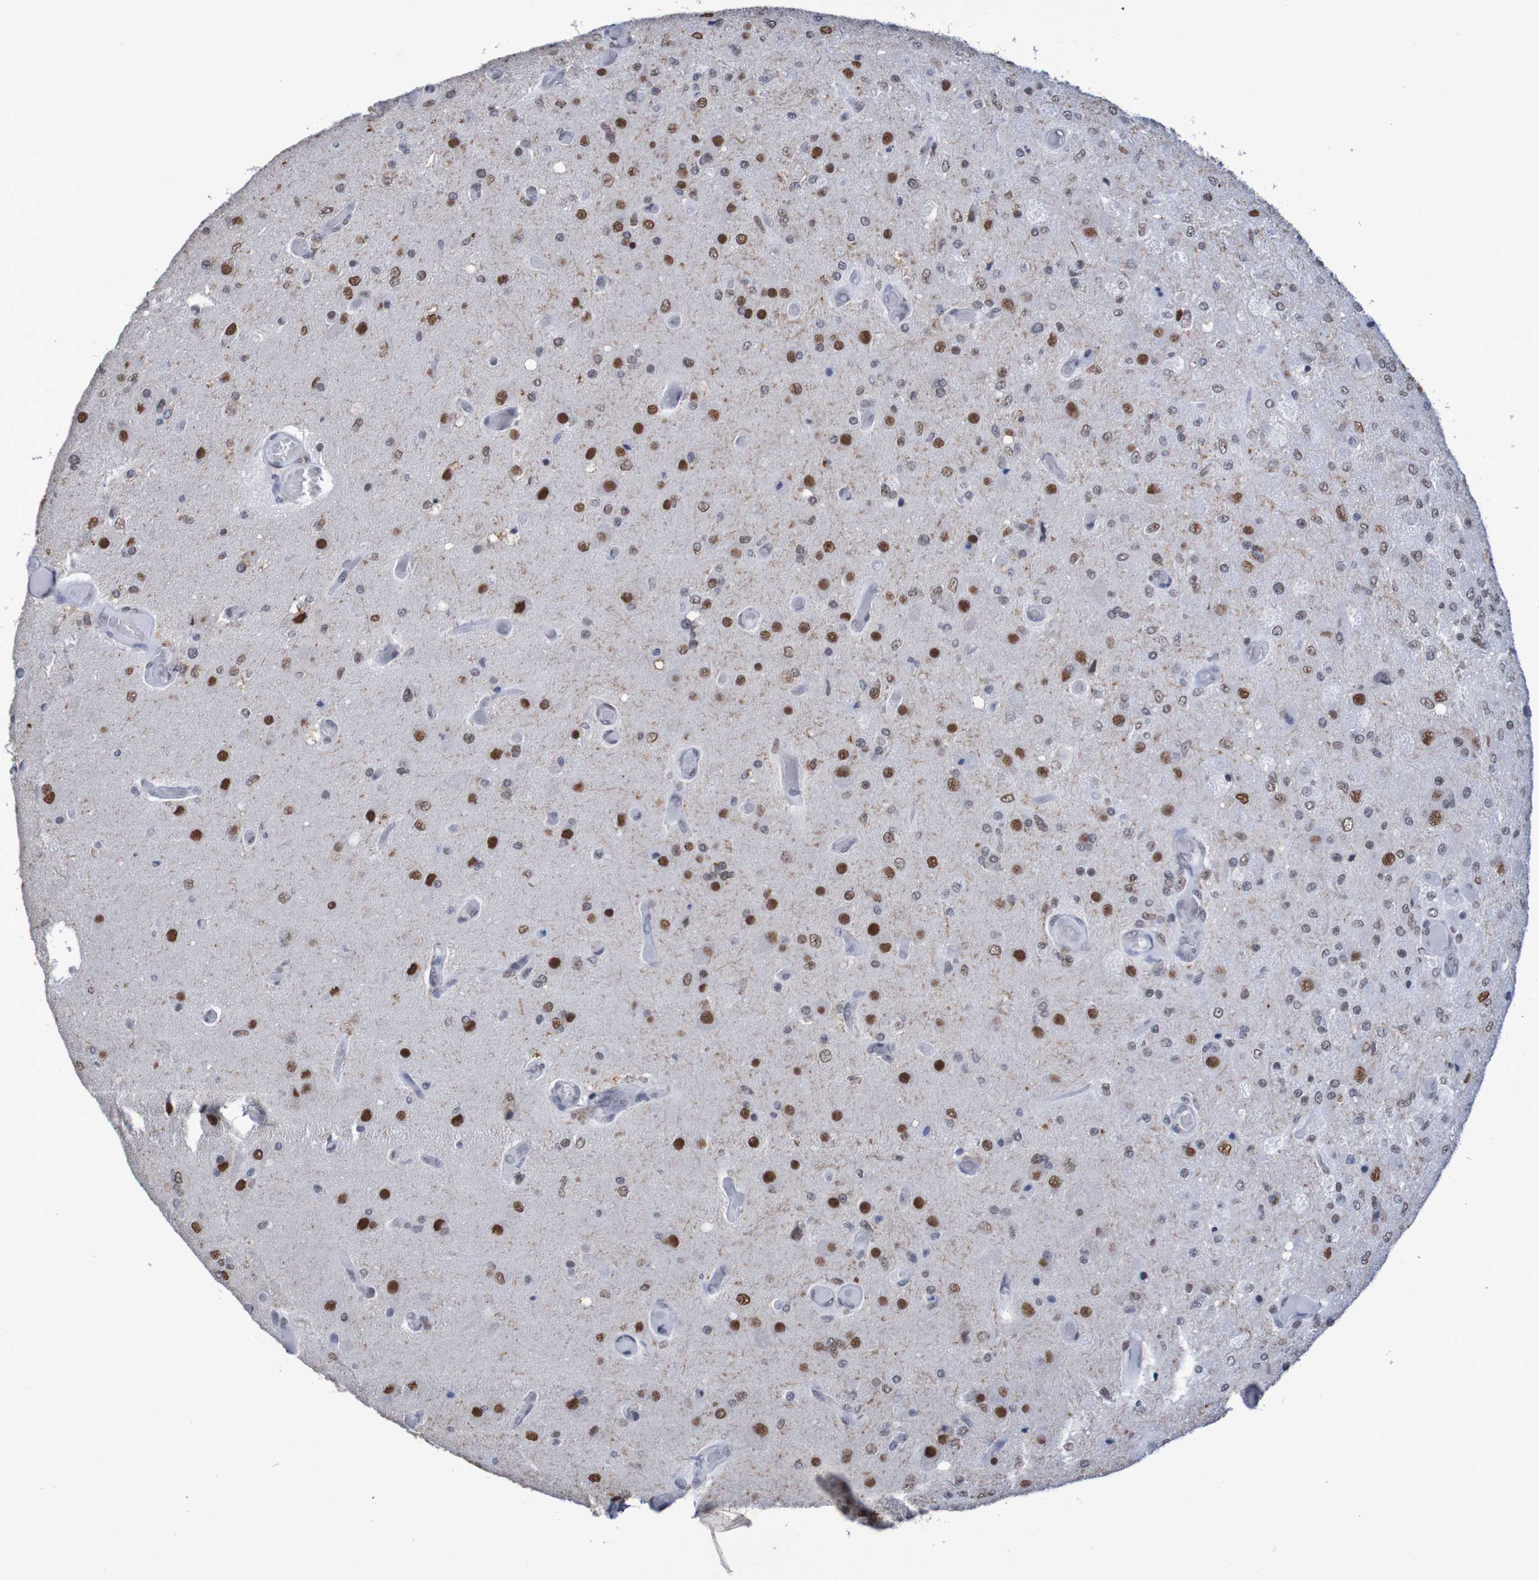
{"staining": {"intensity": "strong", "quantity": "25%-75%", "location": "nuclear"}, "tissue": "glioma", "cell_type": "Tumor cells", "image_type": "cancer", "snomed": [{"axis": "morphology", "description": "Normal tissue, NOS"}, {"axis": "morphology", "description": "Glioma, malignant, High grade"}, {"axis": "topography", "description": "Cerebral cortex"}], "caption": "Malignant high-grade glioma was stained to show a protein in brown. There is high levels of strong nuclear staining in approximately 25%-75% of tumor cells. The staining was performed using DAB (3,3'-diaminobenzidine), with brown indicating positive protein expression. Nuclei are stained blue with hematoxylin.", "gene": "MRTFB", "patient": {"sex": "male", "age": 77}}